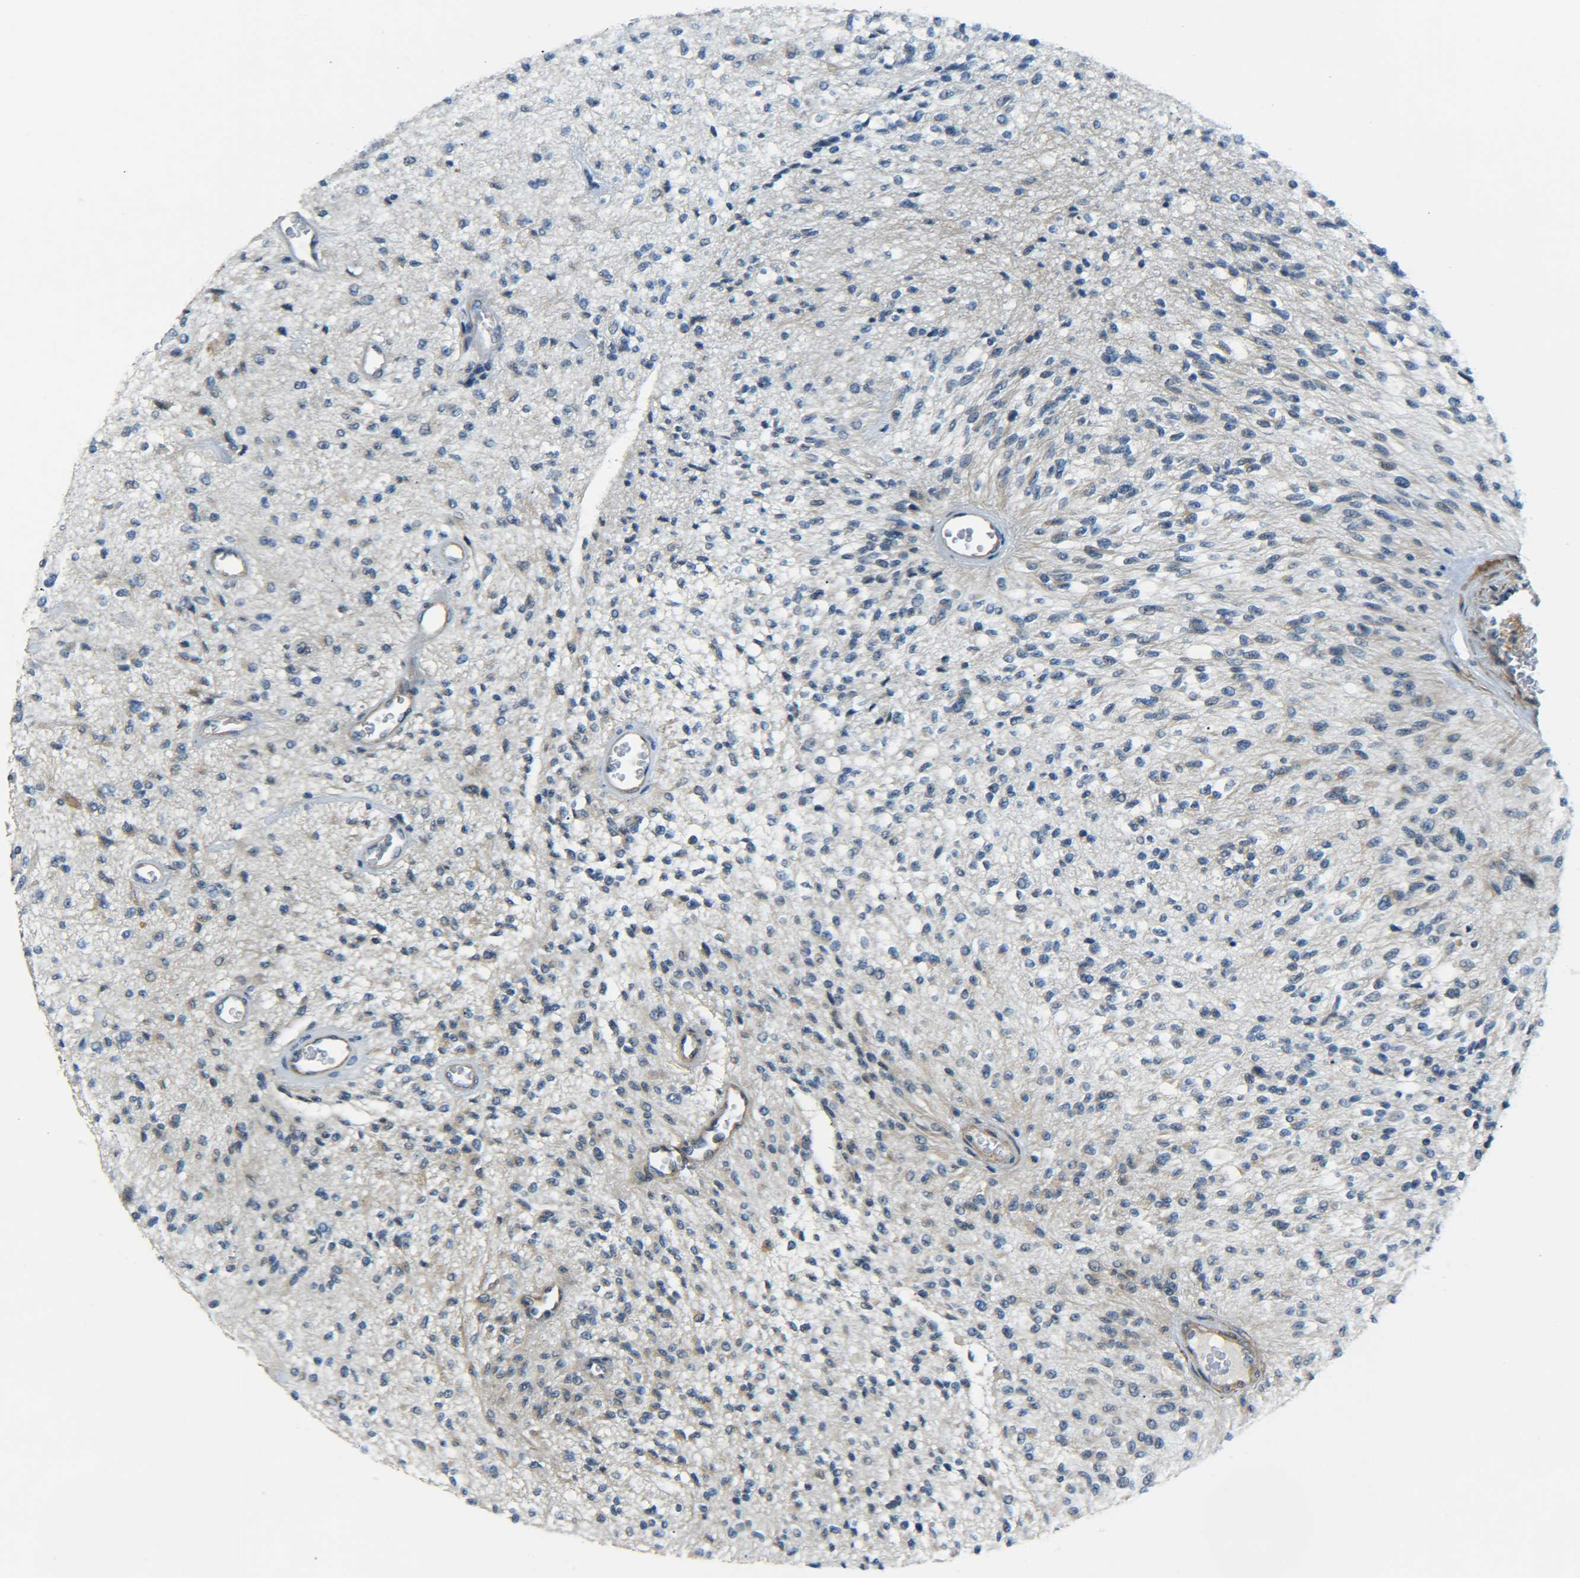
{"staining": {"intensity": "negative", "quantity": "none", "location": "none"}, "tissue": "glioma", "cell_type": "Tumor cells", "image_type": "cancer", "snomed": [{"axis": "morphology", "description": "Normal tissue, NOS"}, {"axis": "morphology", "description": "Glioma, malignant, High grade"}, {"axis": "topography", "description": "Cerebral cortex"}], "caption": "Immunohistochemistry of glioma exhibits no expression in tumor cells. The staining is performed using DAB brown chromogen with nuclei counter-stained in using hematoxylin.", "gene": "MEIS1", "patient": {"sex": "male", "age": 77}}